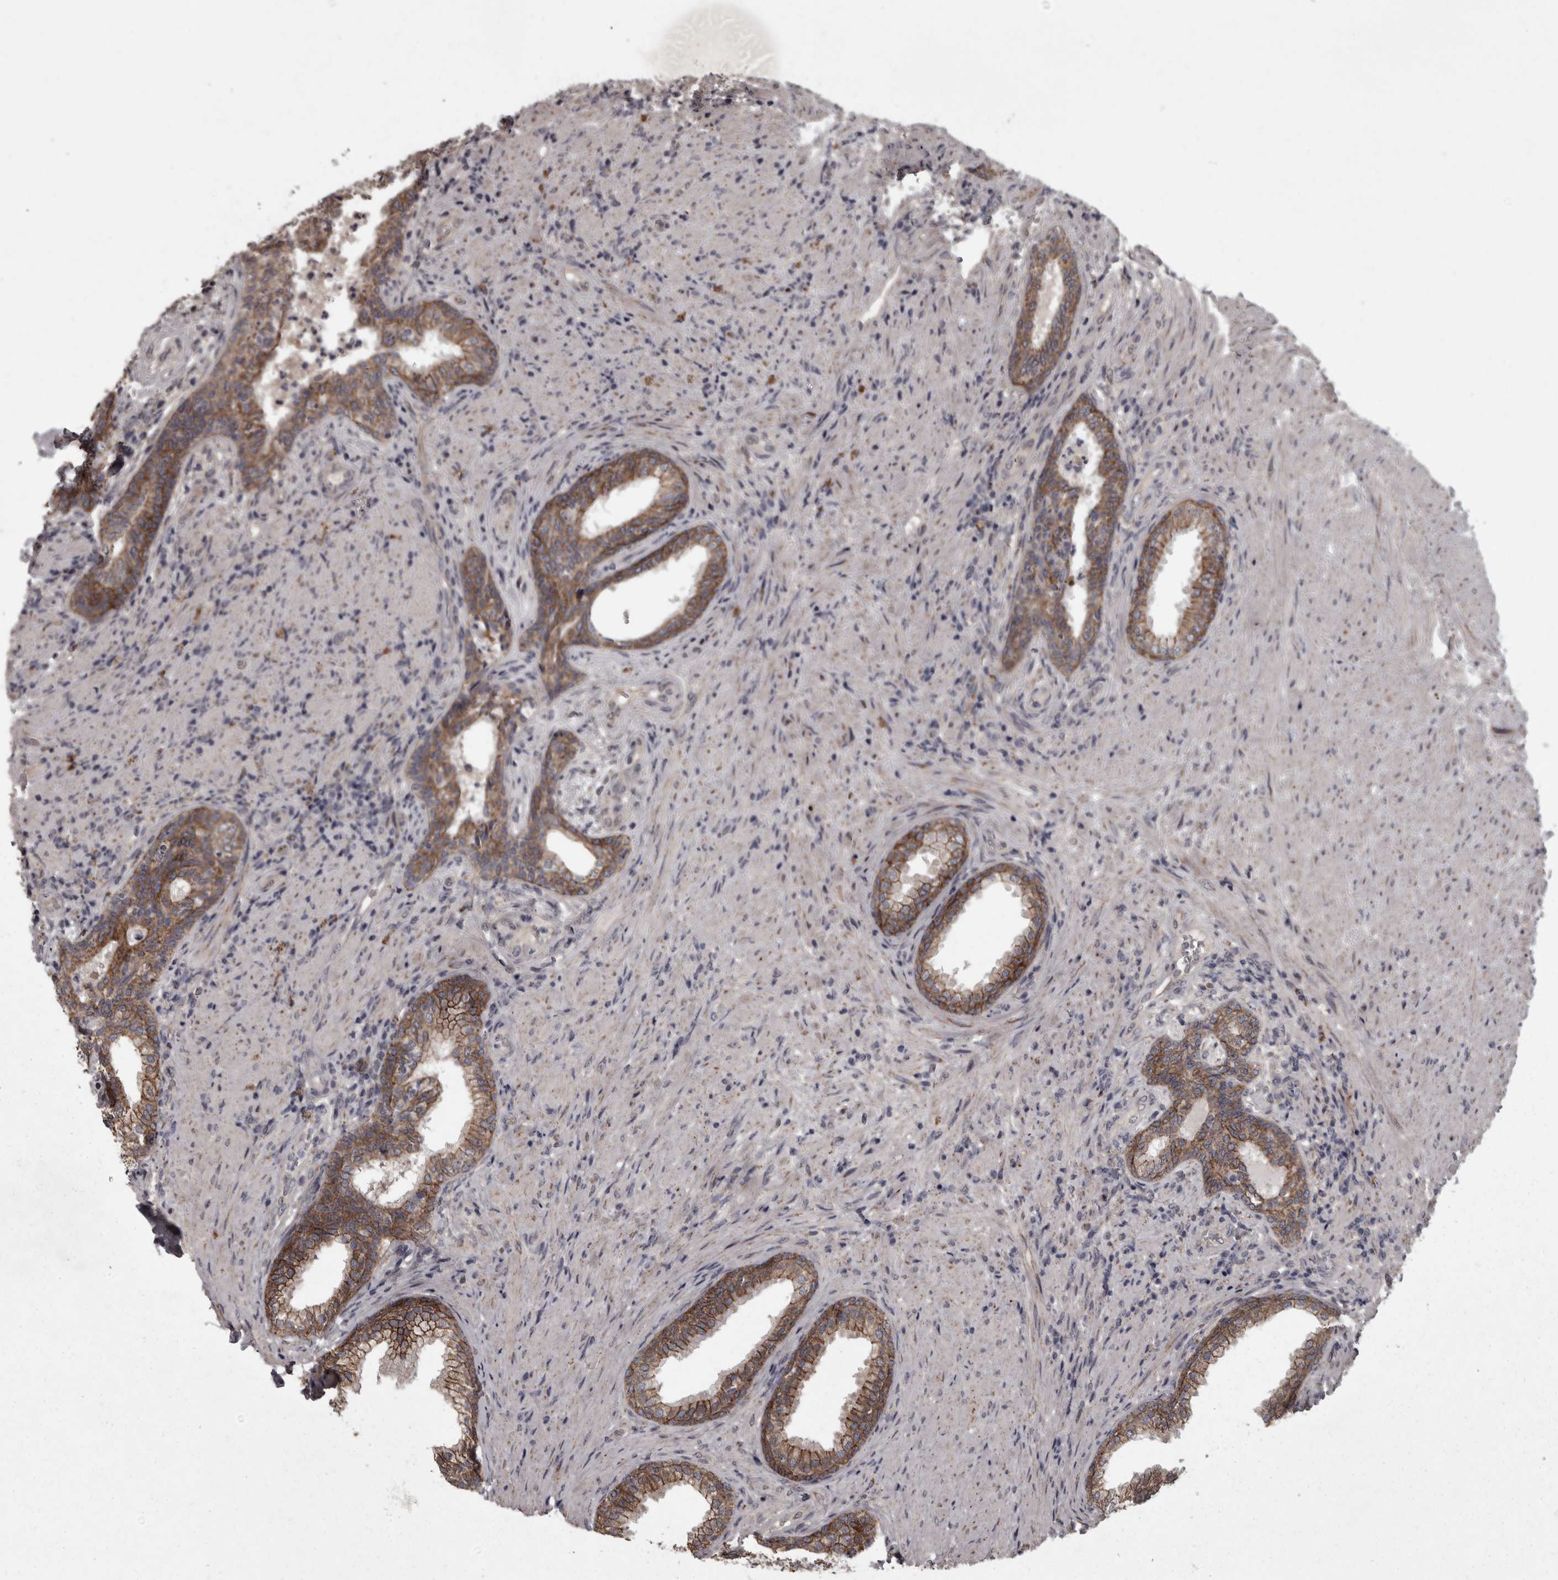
{"staining": {"intensity": "moderate", "quantity": ">75%", "location": "cytoplasmic/membranous"}, "tissue": "prostate", "cell_type": "Glandular cells", "image_type": "normal", "snomed": [{"axis": "morphology", "description": "Normal tissue, NOS"}, {"axis": "topography", "description": "Prostate"}], "caption": "High-magnification brightfield microscopy of unremarkable prostate stained with DAB (3,3'-diaminobenzidine) (brown) and counterstained with hematoxylin (blue). glandular cells exhibit moderate cytoplasmic/membranous staining is present in approximately>75% of cells. Ihc stains the protein in brown and the nuclei are stained blue.", "gene": "PCDH17", "patient": {"sex": "male", "age": 76}}